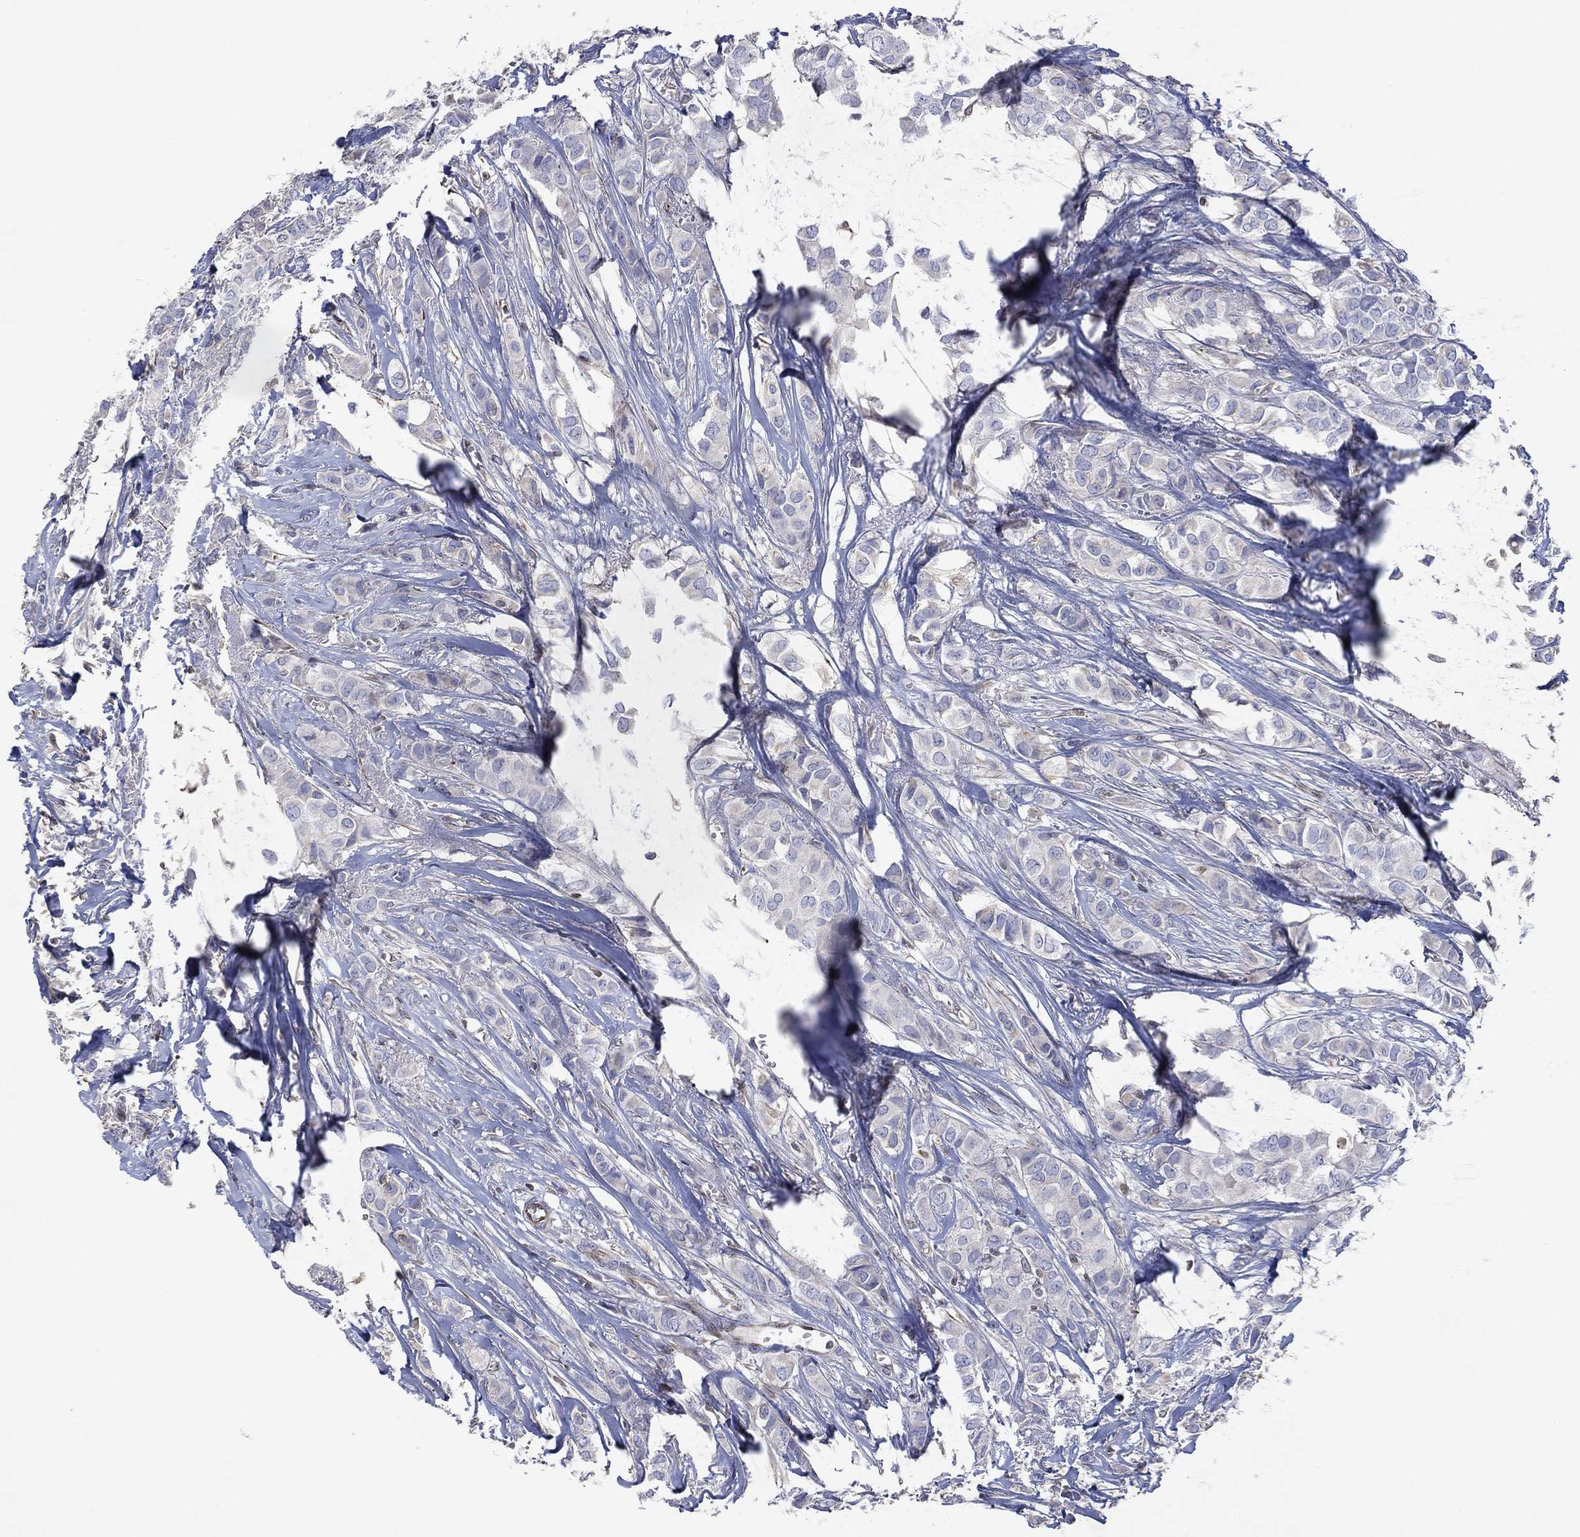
{"staining": {"intensity": "negative", "quantity": "none", "location": "none"}, "tissue": "breast cancer", "cell_type": "Tumor cells", "image_type": "cancer", "snomed": [{"axis": "morphology", "description": "Duct carcinoma"}, {"axis": "topography", "description": "Breast"}], "caption": "Breast cancer (intraductal carcinoma) was stained to show a protein in brown. There is no significant staining in tumor cells. (Stains: DAB IHC with hematoxylin counter stain, Microscopy: brightfield microscopy at high magnification).", "gene": "FLI1", "patient": {"sex": "female", "age": 85}}